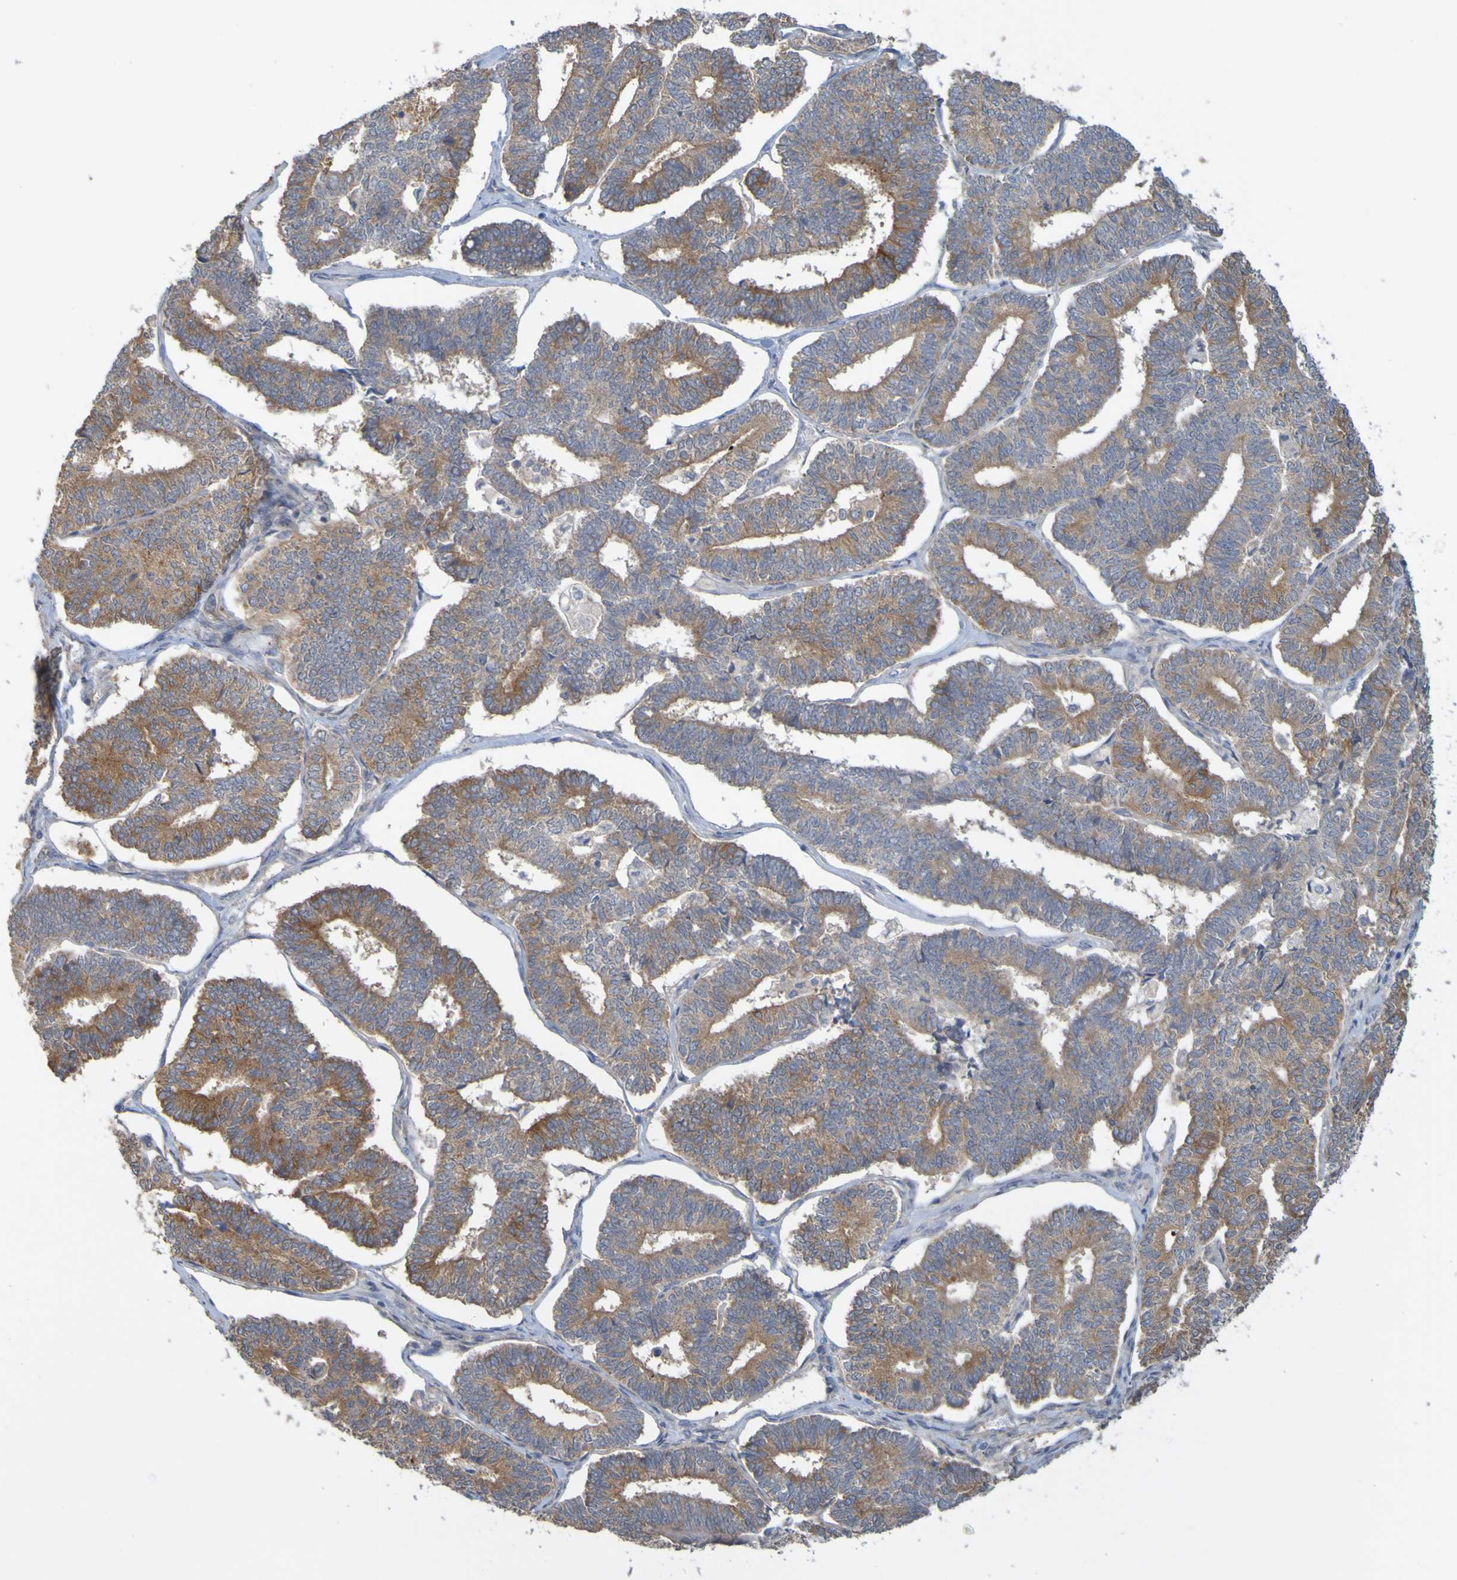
{"staining": {"intensity": "moderate", "quantity": ">75%", "location": "cytoplasmic/membranous"}, "tissue": "endometrial cancer", "cell_type": "Tumor cells", "image_type": "cancer", "snomed": [{"axis": "morphology", "description": "Adenocarcinoma, NOS"}, {"axis": "topography", "description": "Endometrium"}], "caption": "High-magnification brightfield microscopy of endometrial cancer stained with DAB (brown) and counterstained with hematoxylin (blue). tumor cells exhibit moderate cytoplasmic/membranous positivity is seen in approximately>75% of cells. Immunohistochemistry (ihc) stains the protein of interest in brown and the nuclei are stained blue.", "gene": "NAV2", "patient": {"sex": "female", "age": 70}}